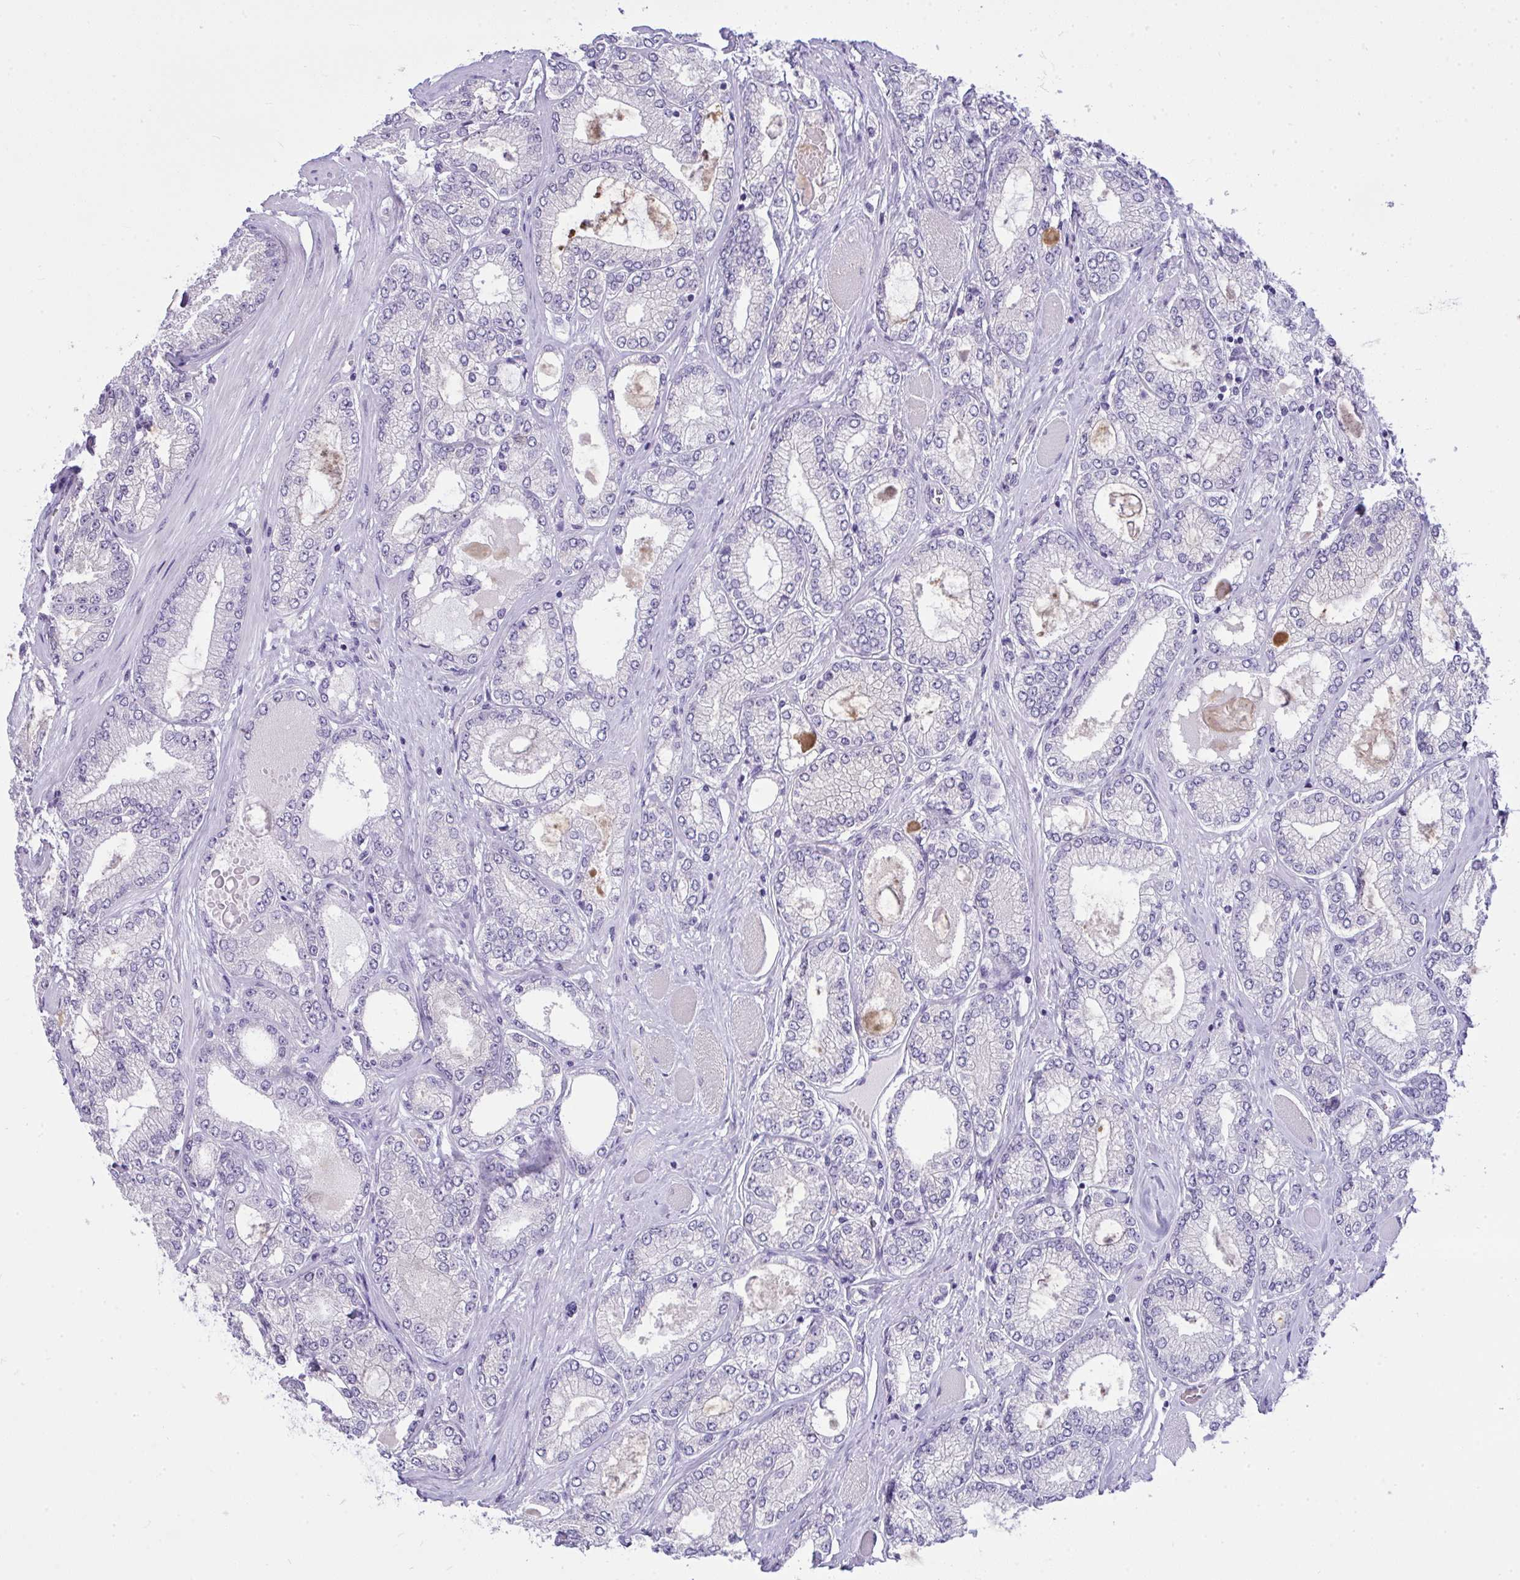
{"staining": {"intensity": "negative", "quantity": "none", "location": "none"}, "tissue": "prostate cancer", "cell_type": "Tumor cells", "image_type": "cancer", "snomed": [{"axis": "morphology", "description": "Adenocarcinoma, High grade"}, {"axis": "topography", "description": "Prostate"}], "caption": "High power microscopy image of an immunohistochemistry (IHC) micrograph of prostate adenocarcinoma (high-grade), revealing no significant positivity in tumor cells. (DAB immunohistochemistry (IHC), high magnification).", "gene": "PRM2", "patient": {"sex": "male", "age": 68}}